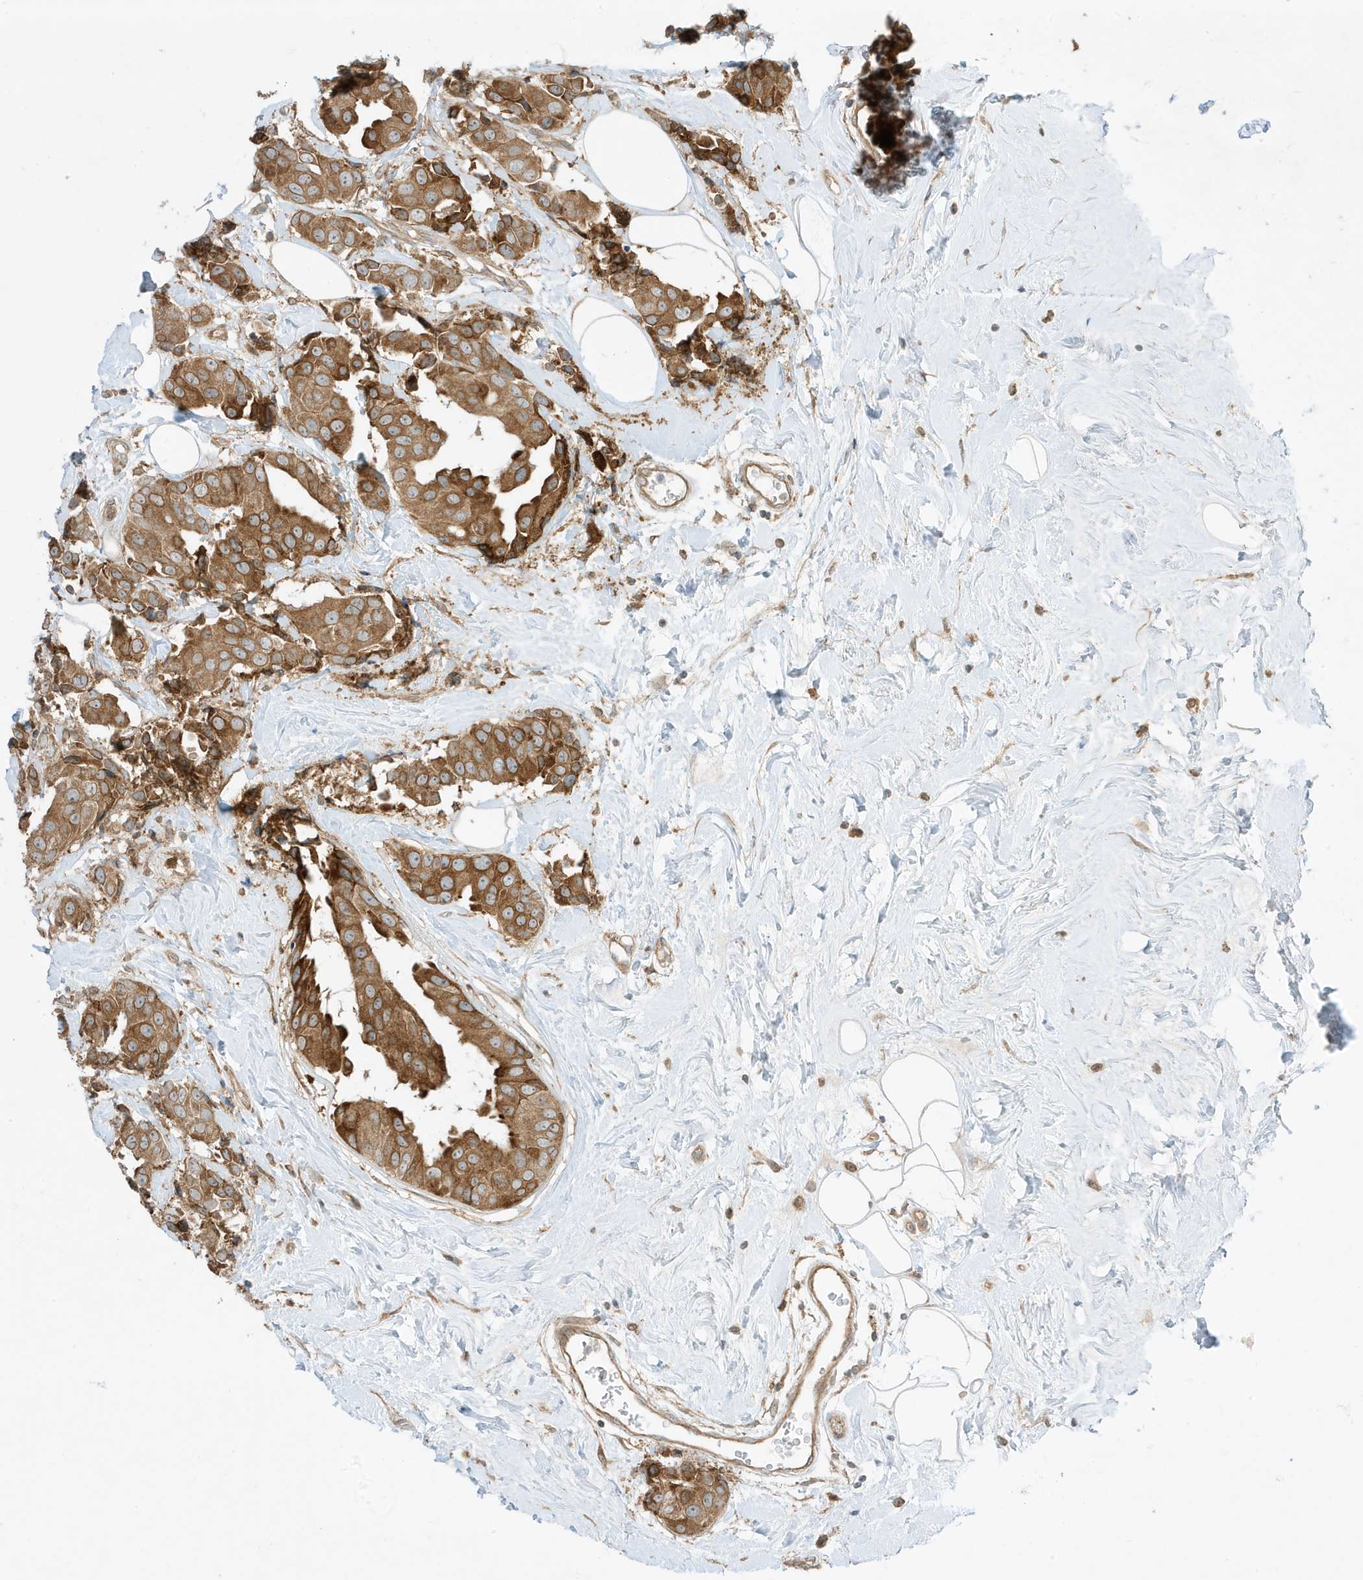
{"staining": {"intensity": "moderate", "quantity": ">75%", "location": "cytoplasmic/membranous"}, "tissue": "breast cancer", "cell_type": "Tumor cells", "image_type": "cancer", "snomed": [{"axis": "morphology", "description": "Normal tissue, NOS"}, {"axis": "morphology", "description": "Duct carcinoma"}, {"axis": "topography", "description": "Breast"}], "caption": "The immunohistochemical stain labels moderate cytoplasmic/membranous staining in tumor cells of breast cancer tissue.", "gene": "SCARF2", "patient": {"sex": "female", "age": 39}}